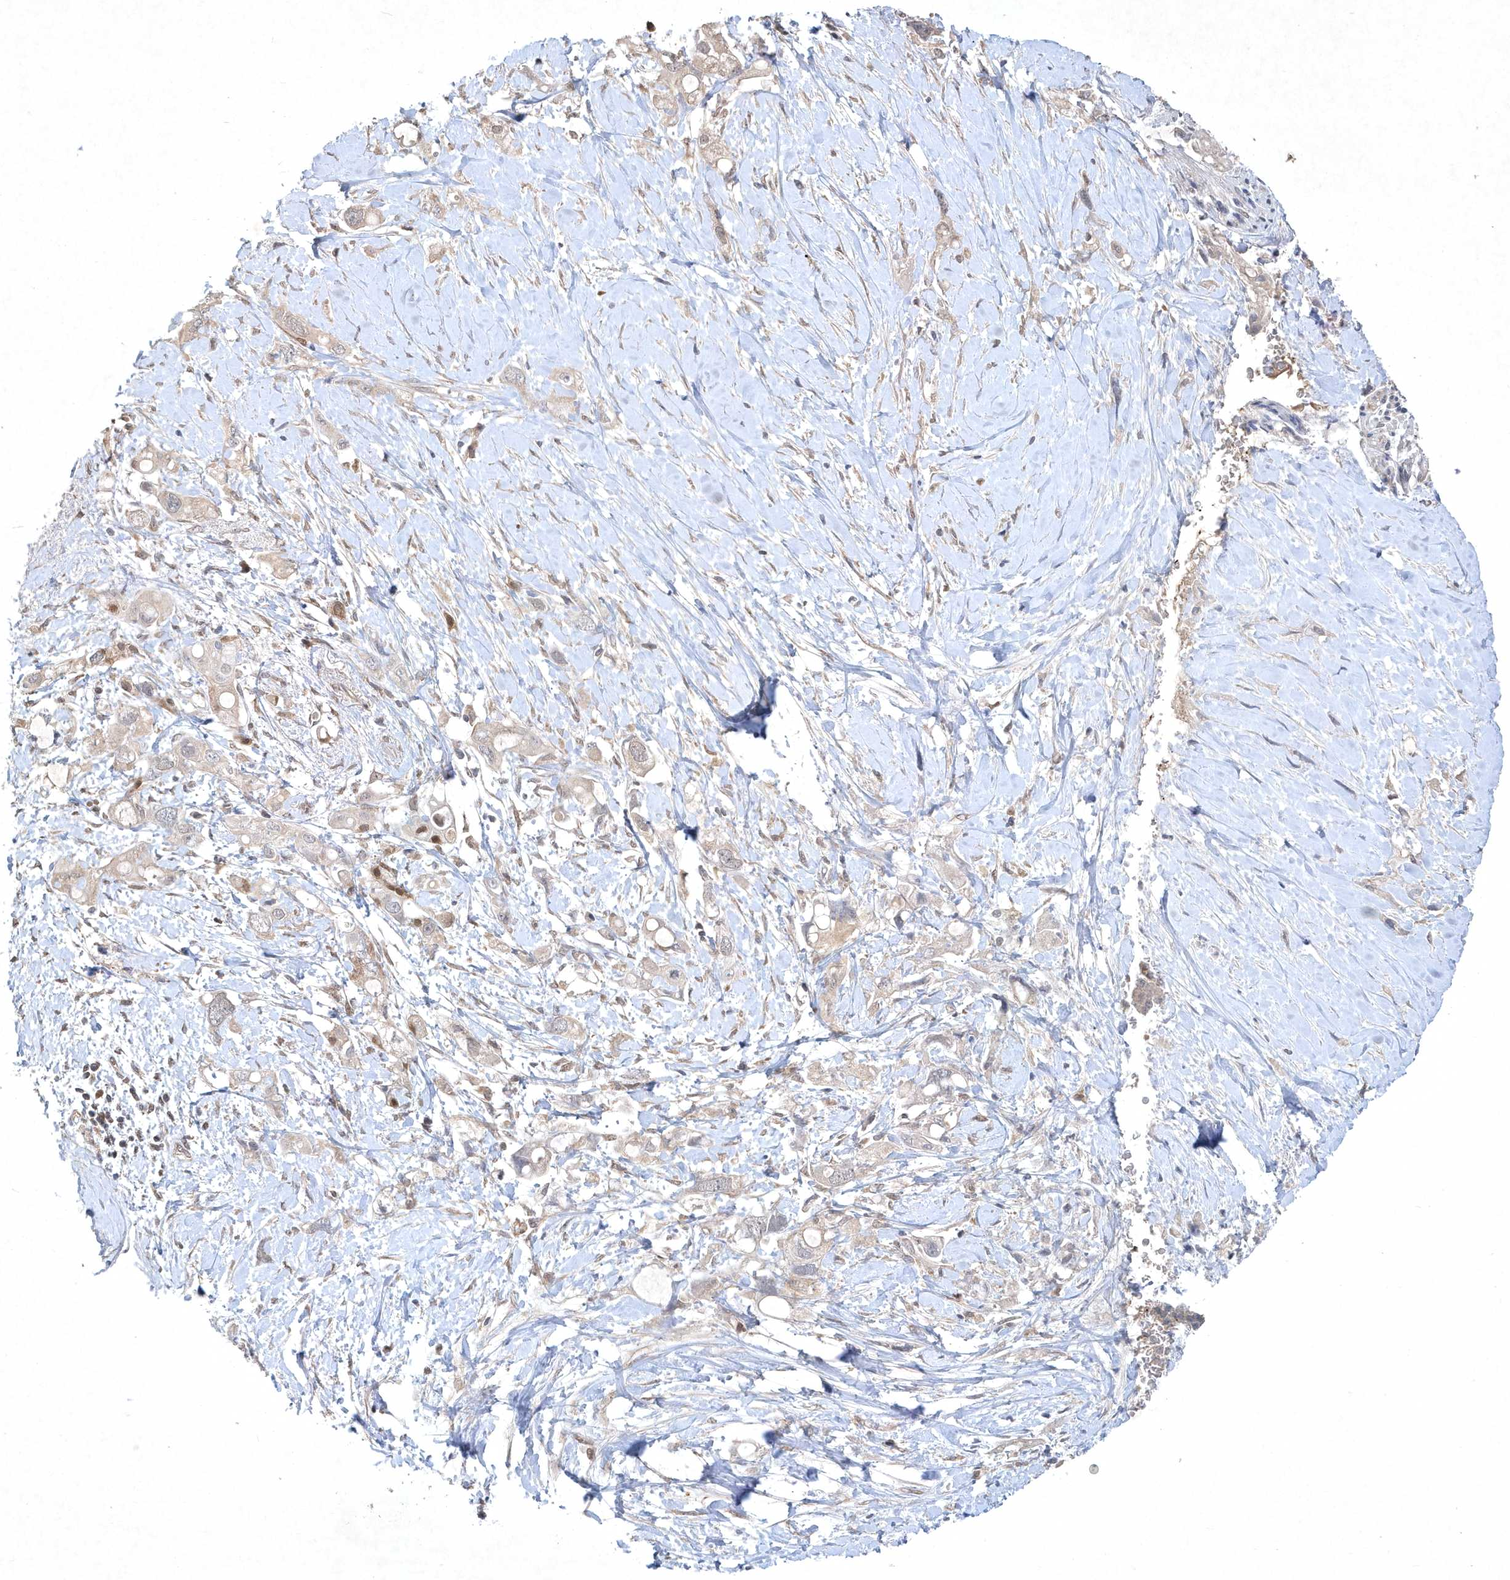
{"staining": {"intensity": "negative", "quantity": "none", "location": "none"}, "tissue": "pancreatic cancer", "cell_type": "Tumor cells", "image_type": "cancer", "snomed": [{"axis": "morphology", "description": "Adenocarcinoma, NOS"}, {"axis": "topography", "description": "Pancreas"}], "caption": "There is no significant expression in tumor cells of pancreatic cancer (adenocarcinoma).", "gene": "AKR7A2", "patient": {"sex": "female", "age": 56}}